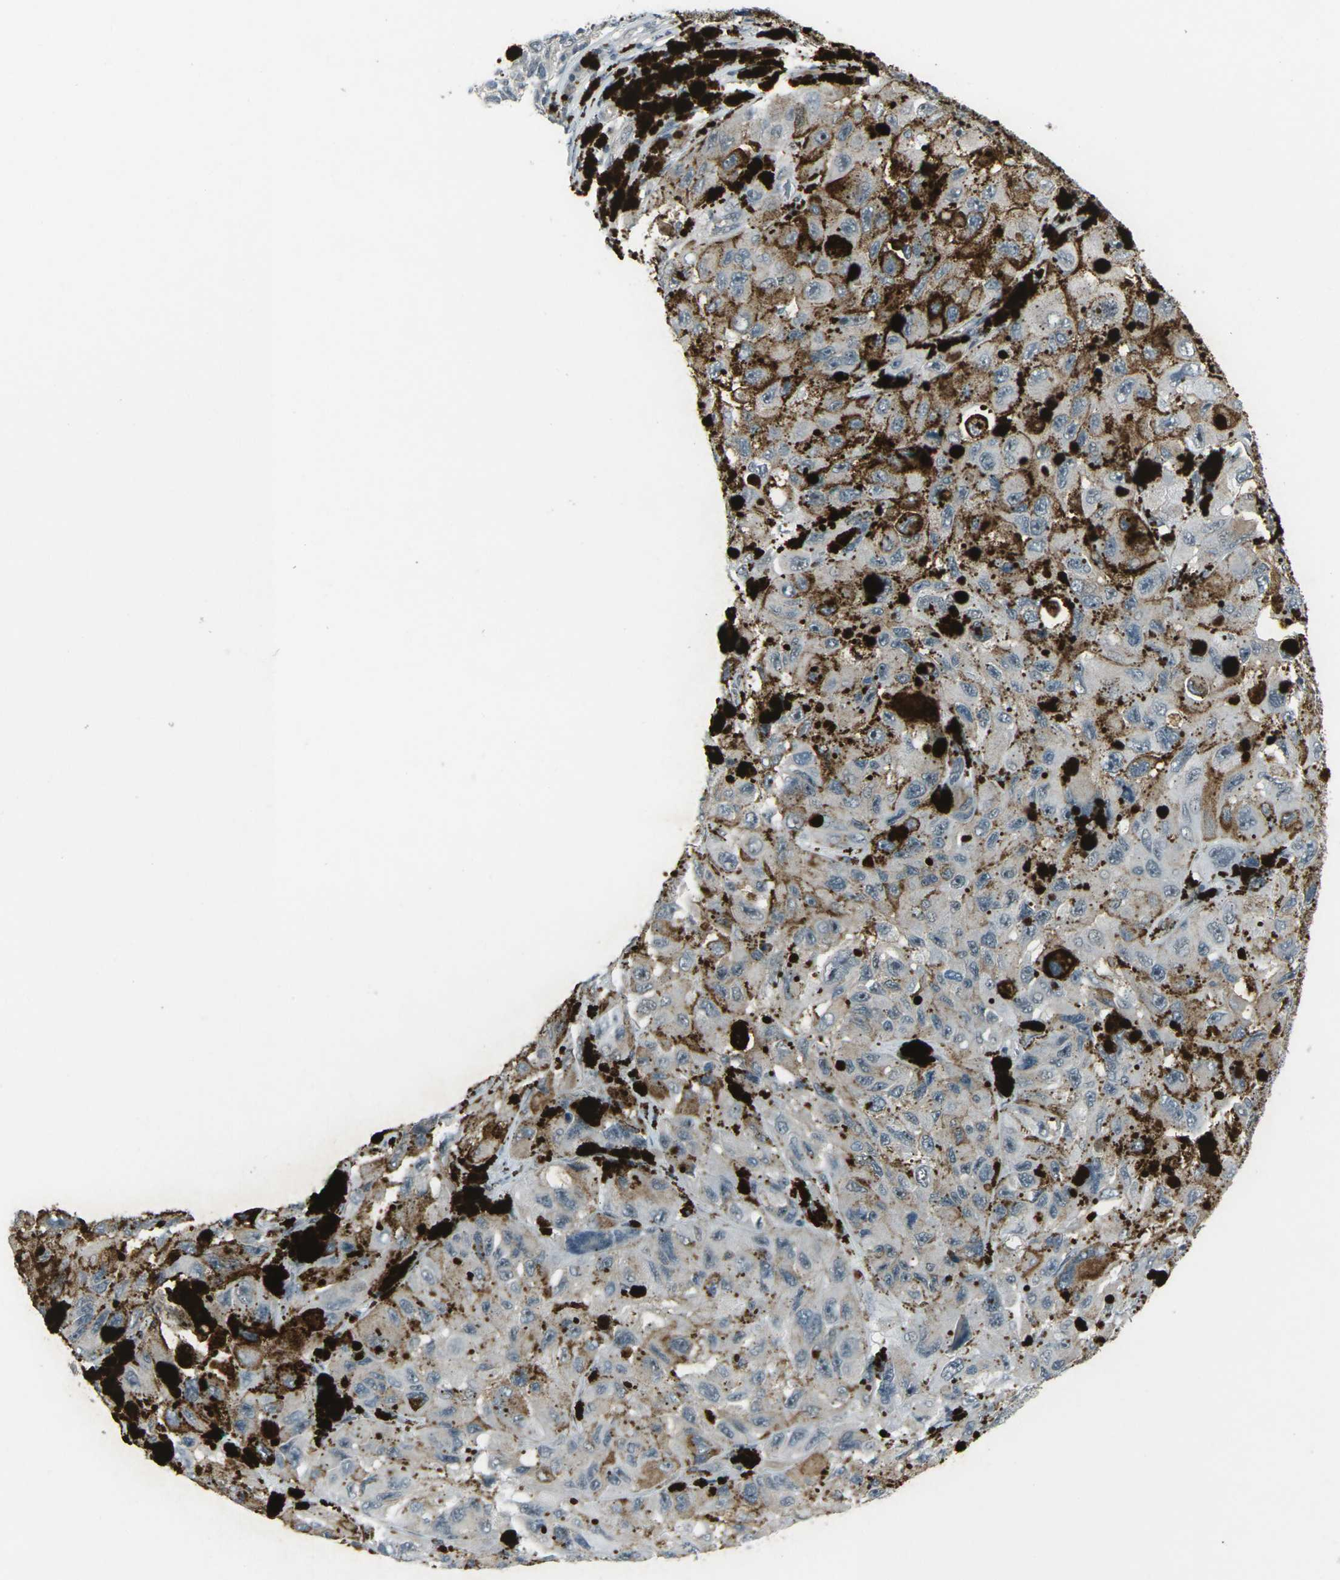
{"staining": {"intensity": "negative", "quantity": "none", "location": "none"}, "tissue": "melanoma", "cell_type": "Tumor cells", "image_type": "cancer", "snomed": [{"axis": "morphology", "description": "Malignant melanoma, NOS"}, {"axis": "topography", "description": "Skin"}], "caption": "Tumor cells are negative for brown protein staining in malignant melanoma.", "gene": "GPR19", "patient": {"sex": "female", "age": 73}}